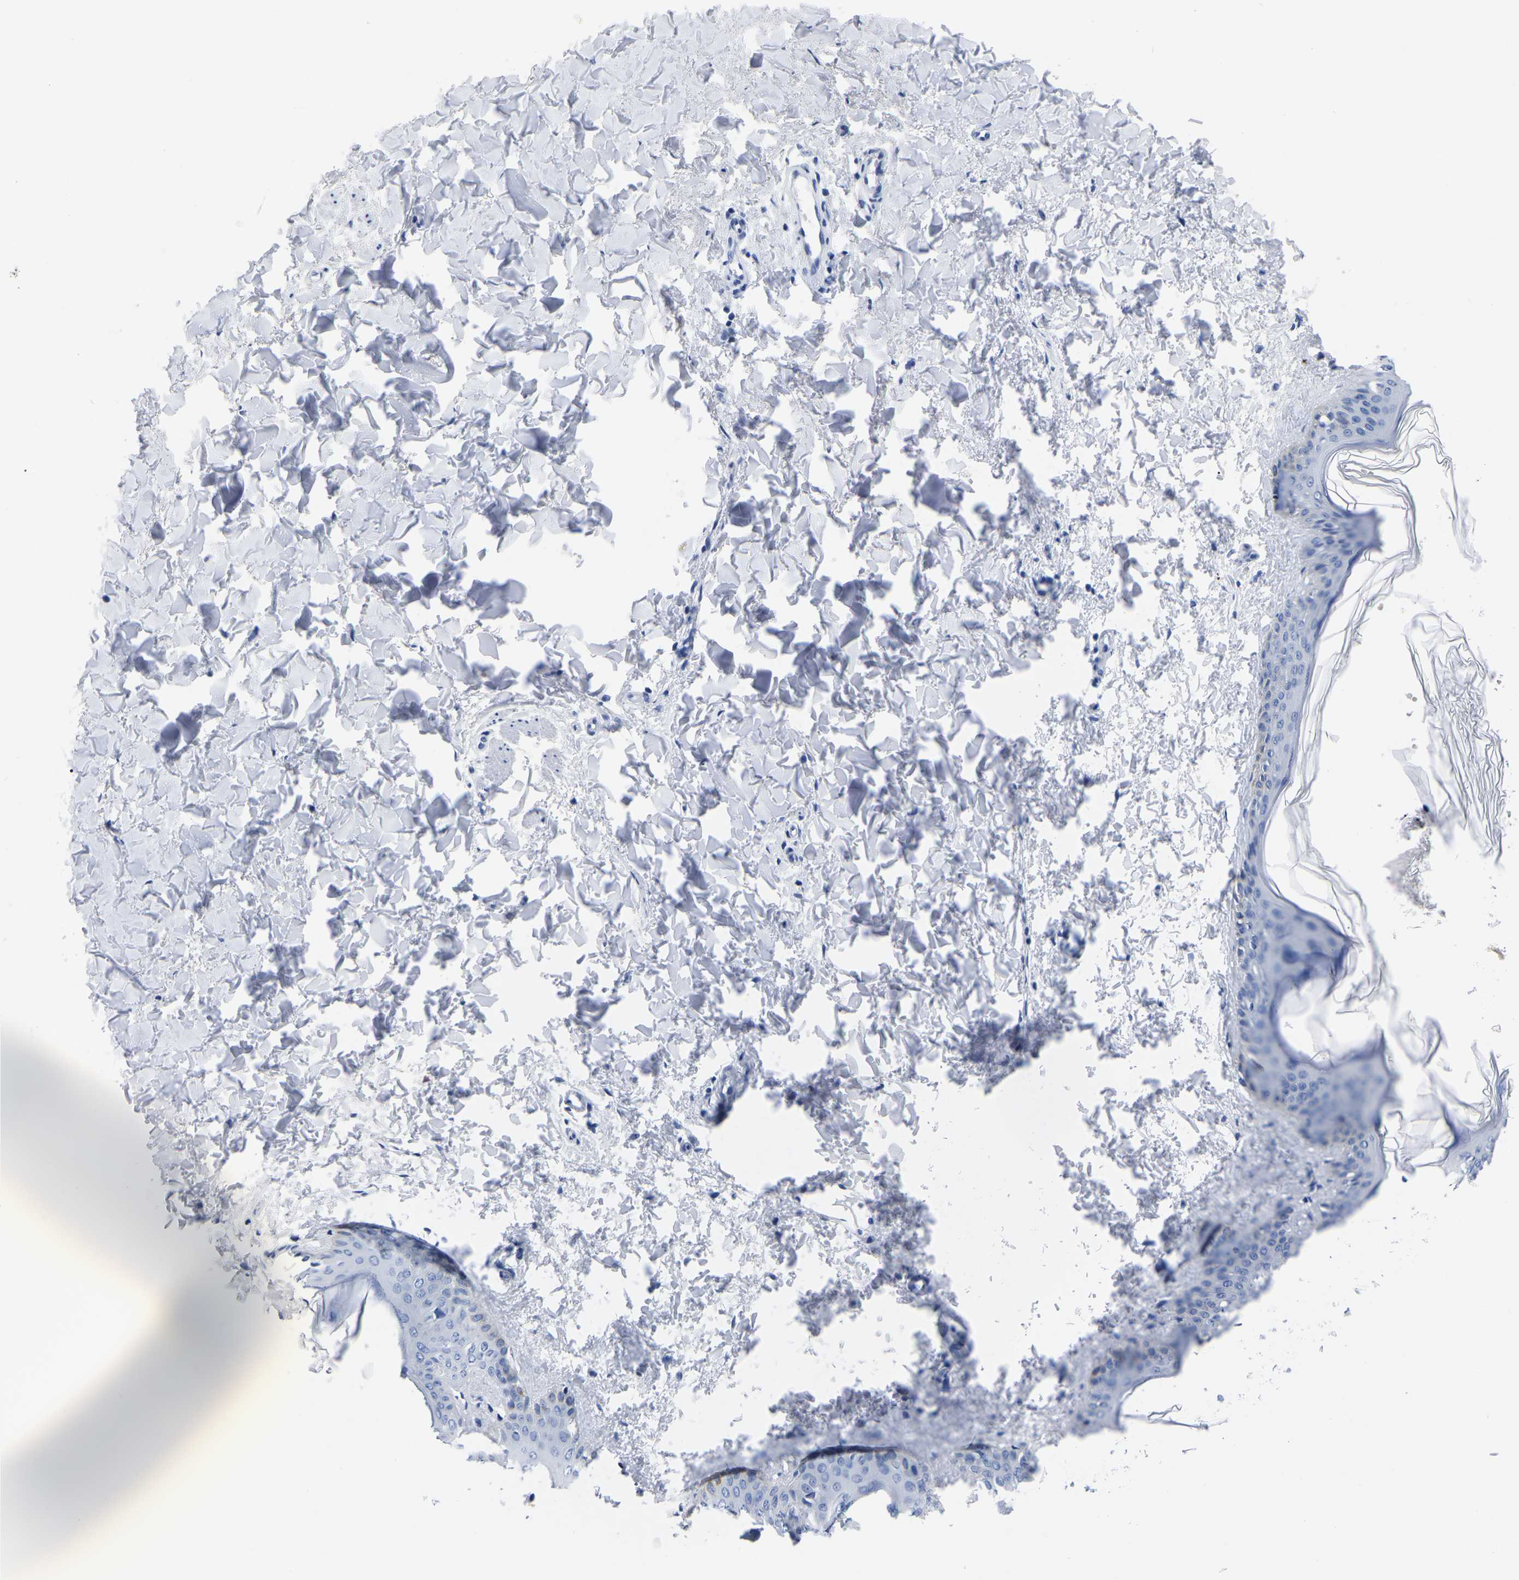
{"staining": {"intensity": "negative", "quantity": "none", "location": "none"}, "tissue": "skin", "cell_type": "Fibroblasts", "image_type": "normal", "snomed": [{"axis": "morphology", "description": "Normal tissue, NOS"}, {"axis": "topography", "description": "Skin"}], "caption": "DAB immunohistochemical staining of benign skin shows no significant staining in fibroblasts.", "gene": "IMPG2", "patient": {"sex": "female", "age": 17}}